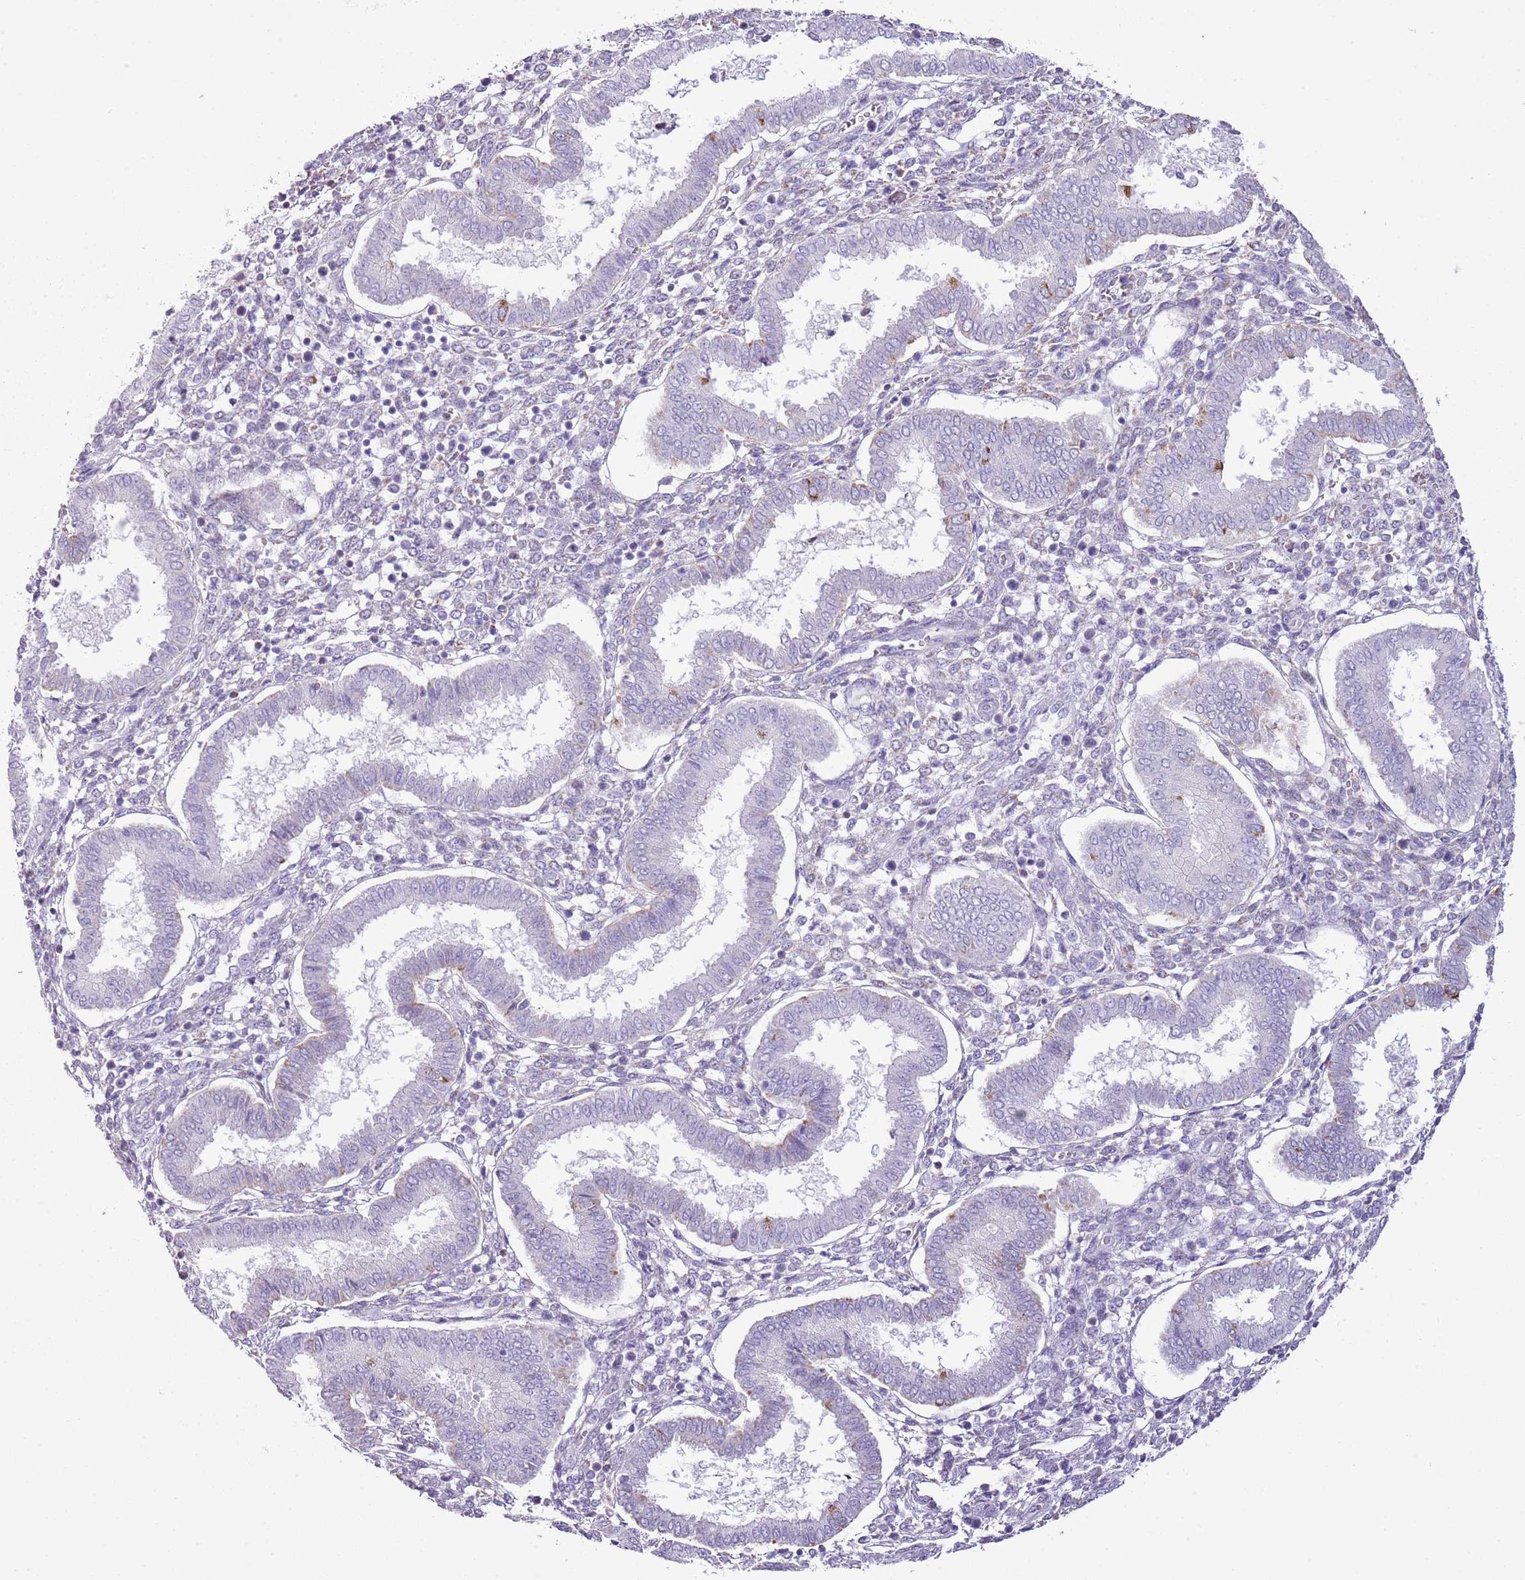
{"staining": {"intensity": "negative", "quantity": "none", "location": "none"}, "tissue": "endometrium", "cell_type": "Cells in endometrial stroma", "image_type": "normal", "snomed": [{"axis": "morphology", "description": "Normal tissue, NOS"}, {"axis": "topography", "description": "Endometrium"}], "caption": "This image is of unremarkable endometrium stained with IHC to label a protein in brown with the nuclei are counter-stained blue. There is no expression in cells in endometrial stroma.", "gene": "SLC23A1", "patient": {"sex": "female", "age": 24}}